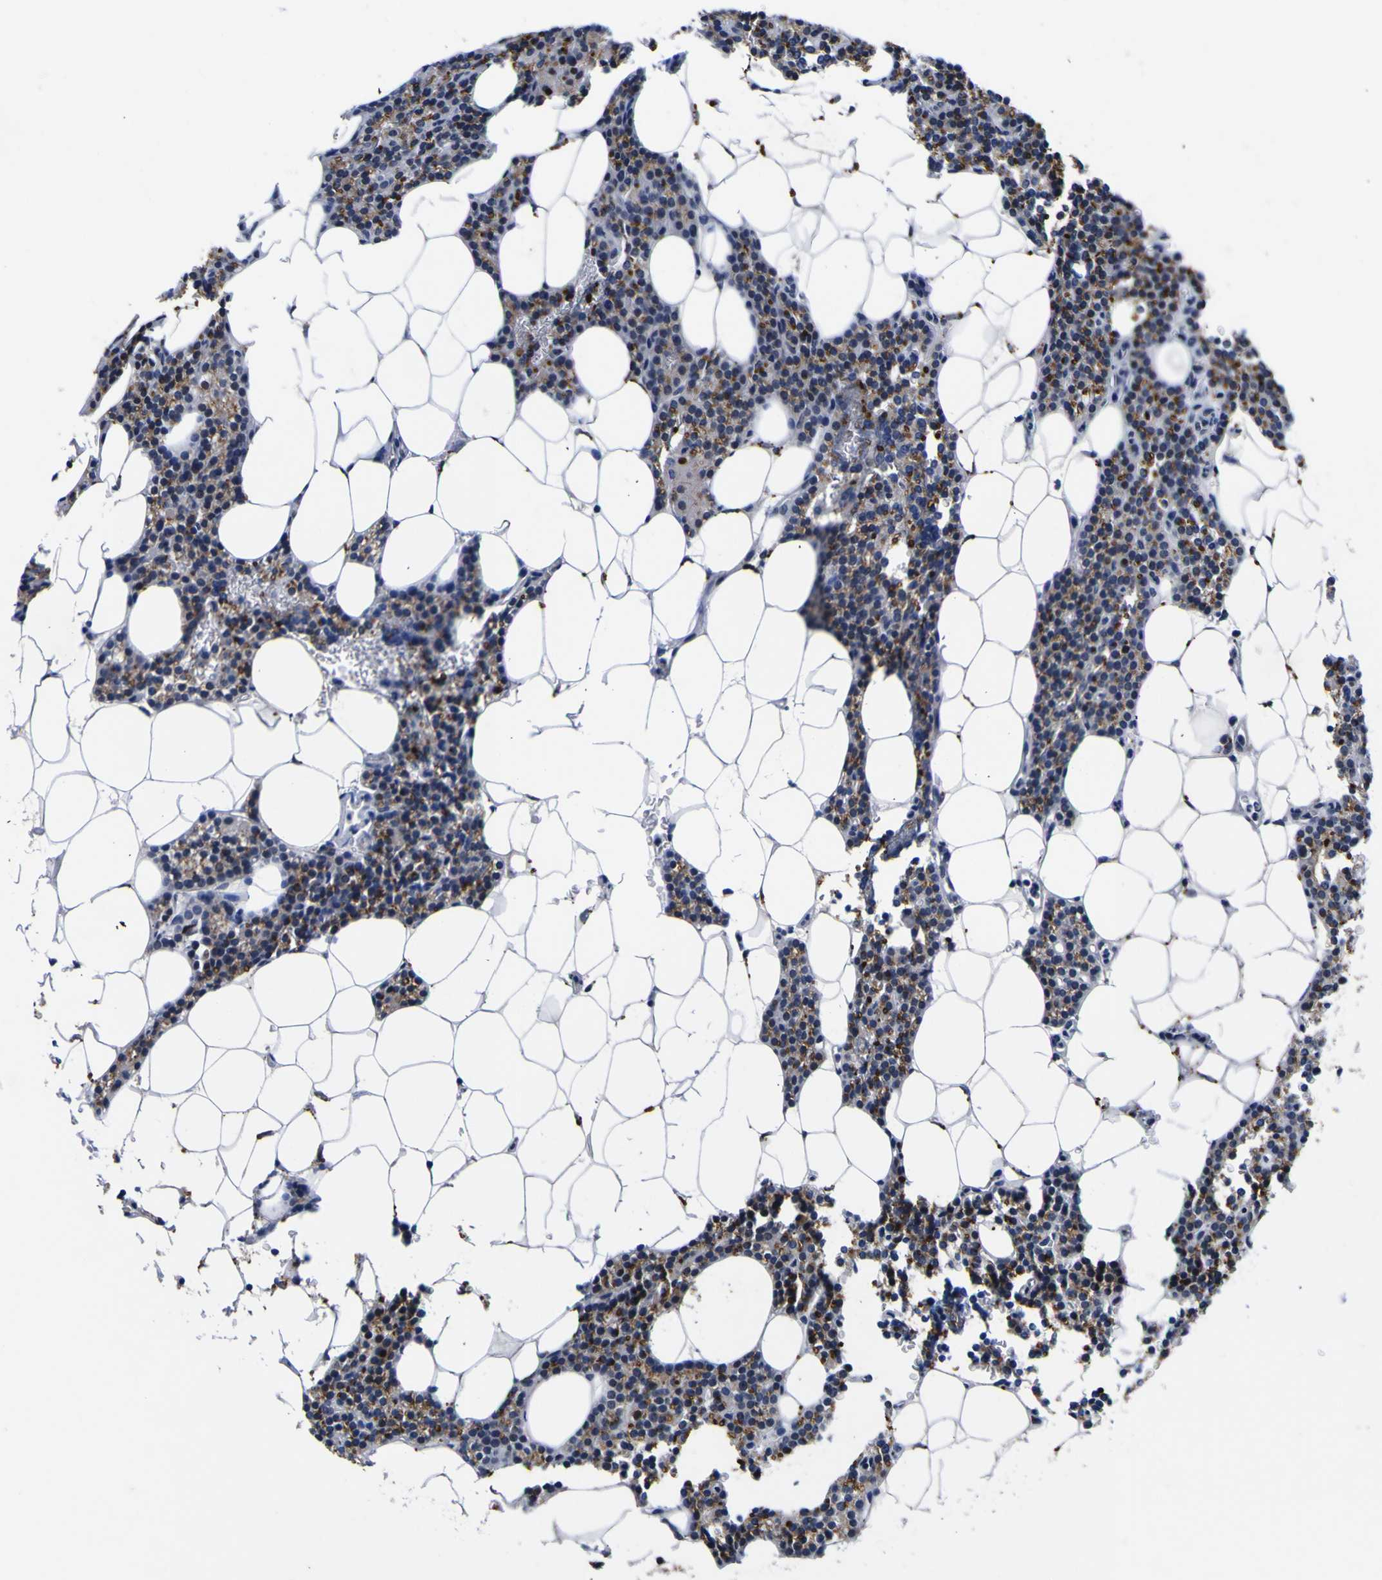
{"staining": {"intensity": "moderate", "quantity": ">75%", "location": "cytoplasmic/membranous"}, "tissue": "parathyroid gland", "cell_type": "Glandular cells", "image_type": "normal", "snomed": [{"axis": "morphology", "description": "Normal tissue, NOS"}, {"axis": "morphology", "description": "Adenoma, NOS"}, {"axis": "topography", "description": "Parathyroid gland"}], "caption": "Protein expression analysis of normal parathyroid gland displays moderate cytoplasmic/membranous expression in approximately >75% of glandular cells.", "gene": "IGFLR1", "patient": {"sex": "female", "age": 51}}